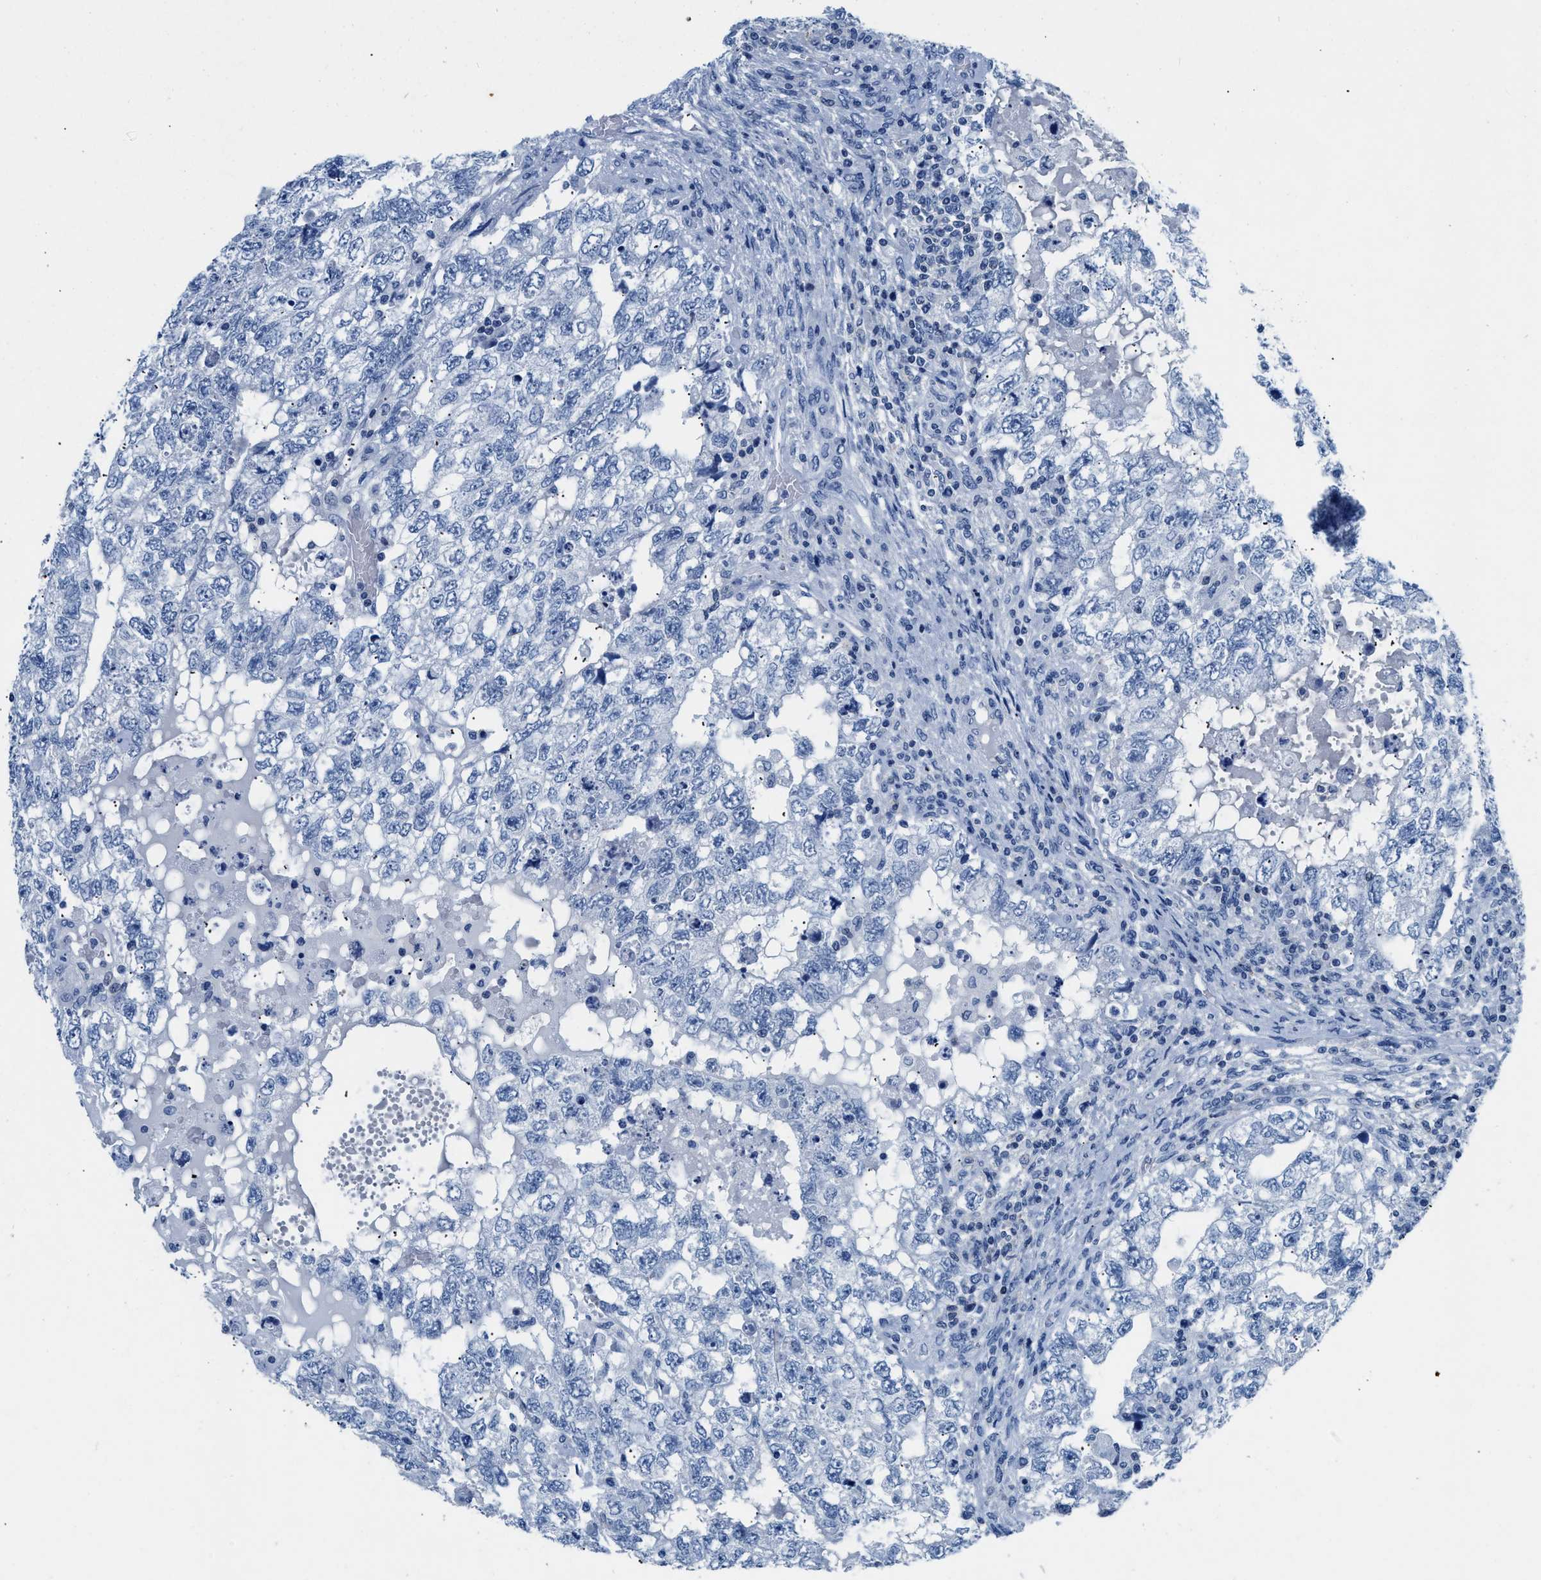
{"staining": {"intensity": "negative", "quantity": "none", "location": "none"}, "tissue": "testis cancer", "cell_type": "Tumor cells", "image_type": "cancer", "snomed": [{"axis": "morphology", "description": "Carcinoma, Embryonal, NOS"}, {"axis": "topography", "description": "Testis"}], "caption": "This photomicrograph is of testis cancer (embryonal carcinoma) stained with IHC to label a protein in brown with the nuclei are counter-stained blue. There is no expression in tumor cells.", "gene": "NFATC2", "patient": {"sex": "male", "age": 36}}